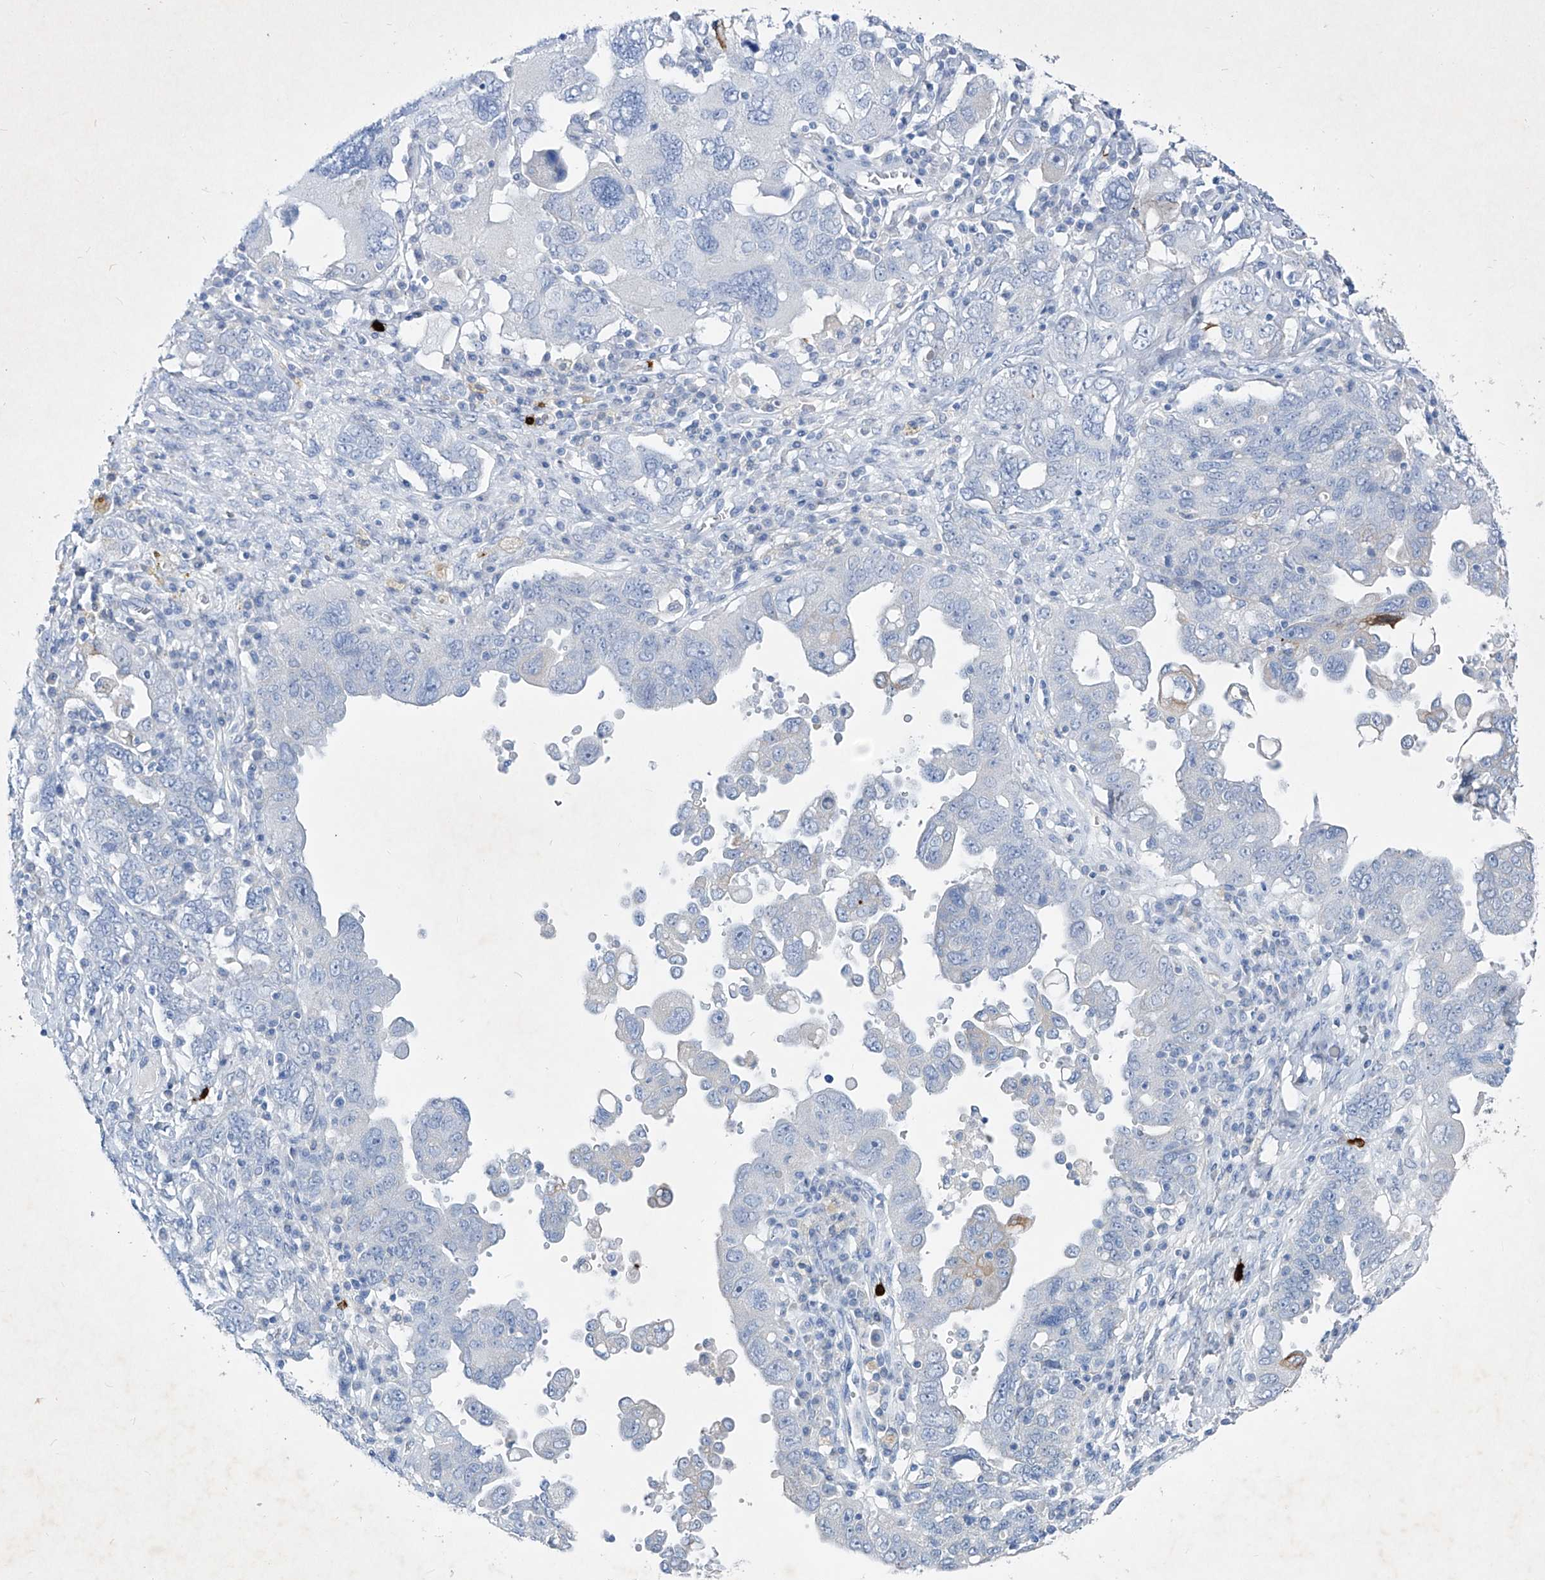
{"staining": {"intensity": "negative", "quantity": "none", "location": "none"}, "tissue": "ovarian cancer", "cell_type": "Tumor cells", "image_type": "cancer", "snomed": [{"axis": "morphology", "description": "Carcinoma, endometroid"}, {"axis": "topography", "description": "Ovary"}], "caption": "DAB (3,3'-diaminobenzidine) immunohistochemical staining of ovarian endometroid carcinoma displays no significant positivity in tumor cells.", "gene": "FRS3", "patient": {"sex": "female", "age": 62}}